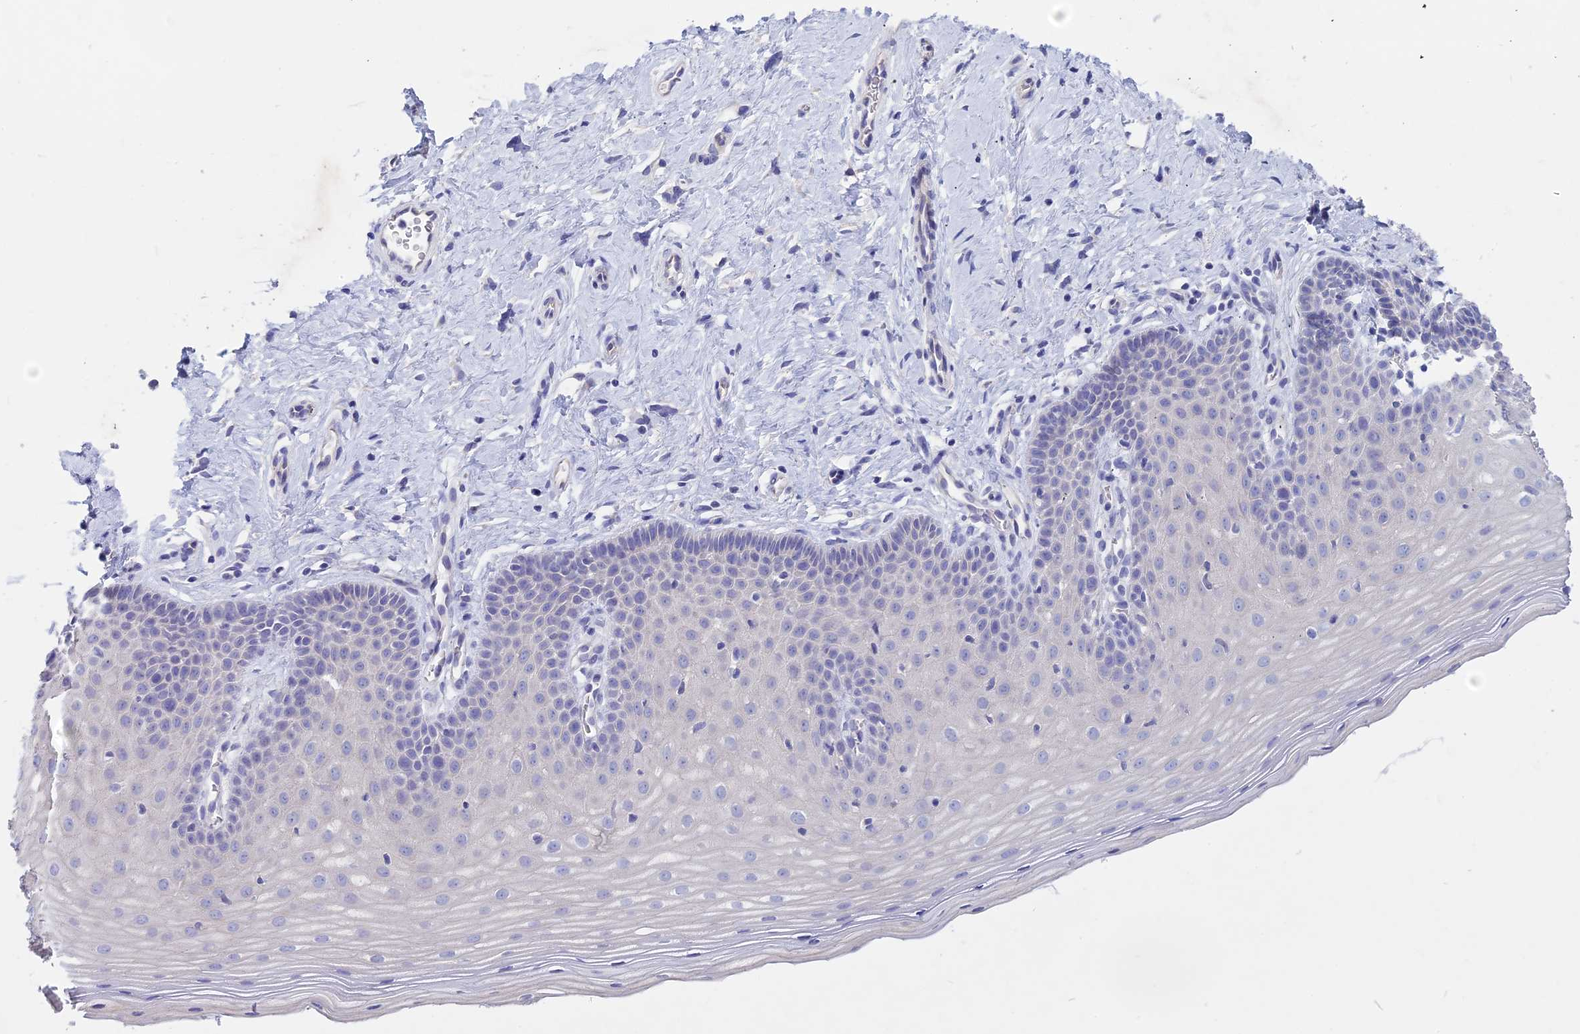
{"staining": {"intensity": "negative", "quantity": "none", "location": "none"}, "tissue": "cervix", "cell_type": "Glandular cells", "image_type": "normal", "snomed": [{"axis": "morphology", "description": "Normal tissue, NOS"}, {"axis": "topography", "description": "Cervix"}], "caption": "High magnification brightfield microscopy of unremarkable cervix stained with DAB (brown) and counterstained with hematoxylin (blue): glandular cells show no significant staining.", "gene": "BTBD19", "patient": {"sex": "female", "age": 36}}